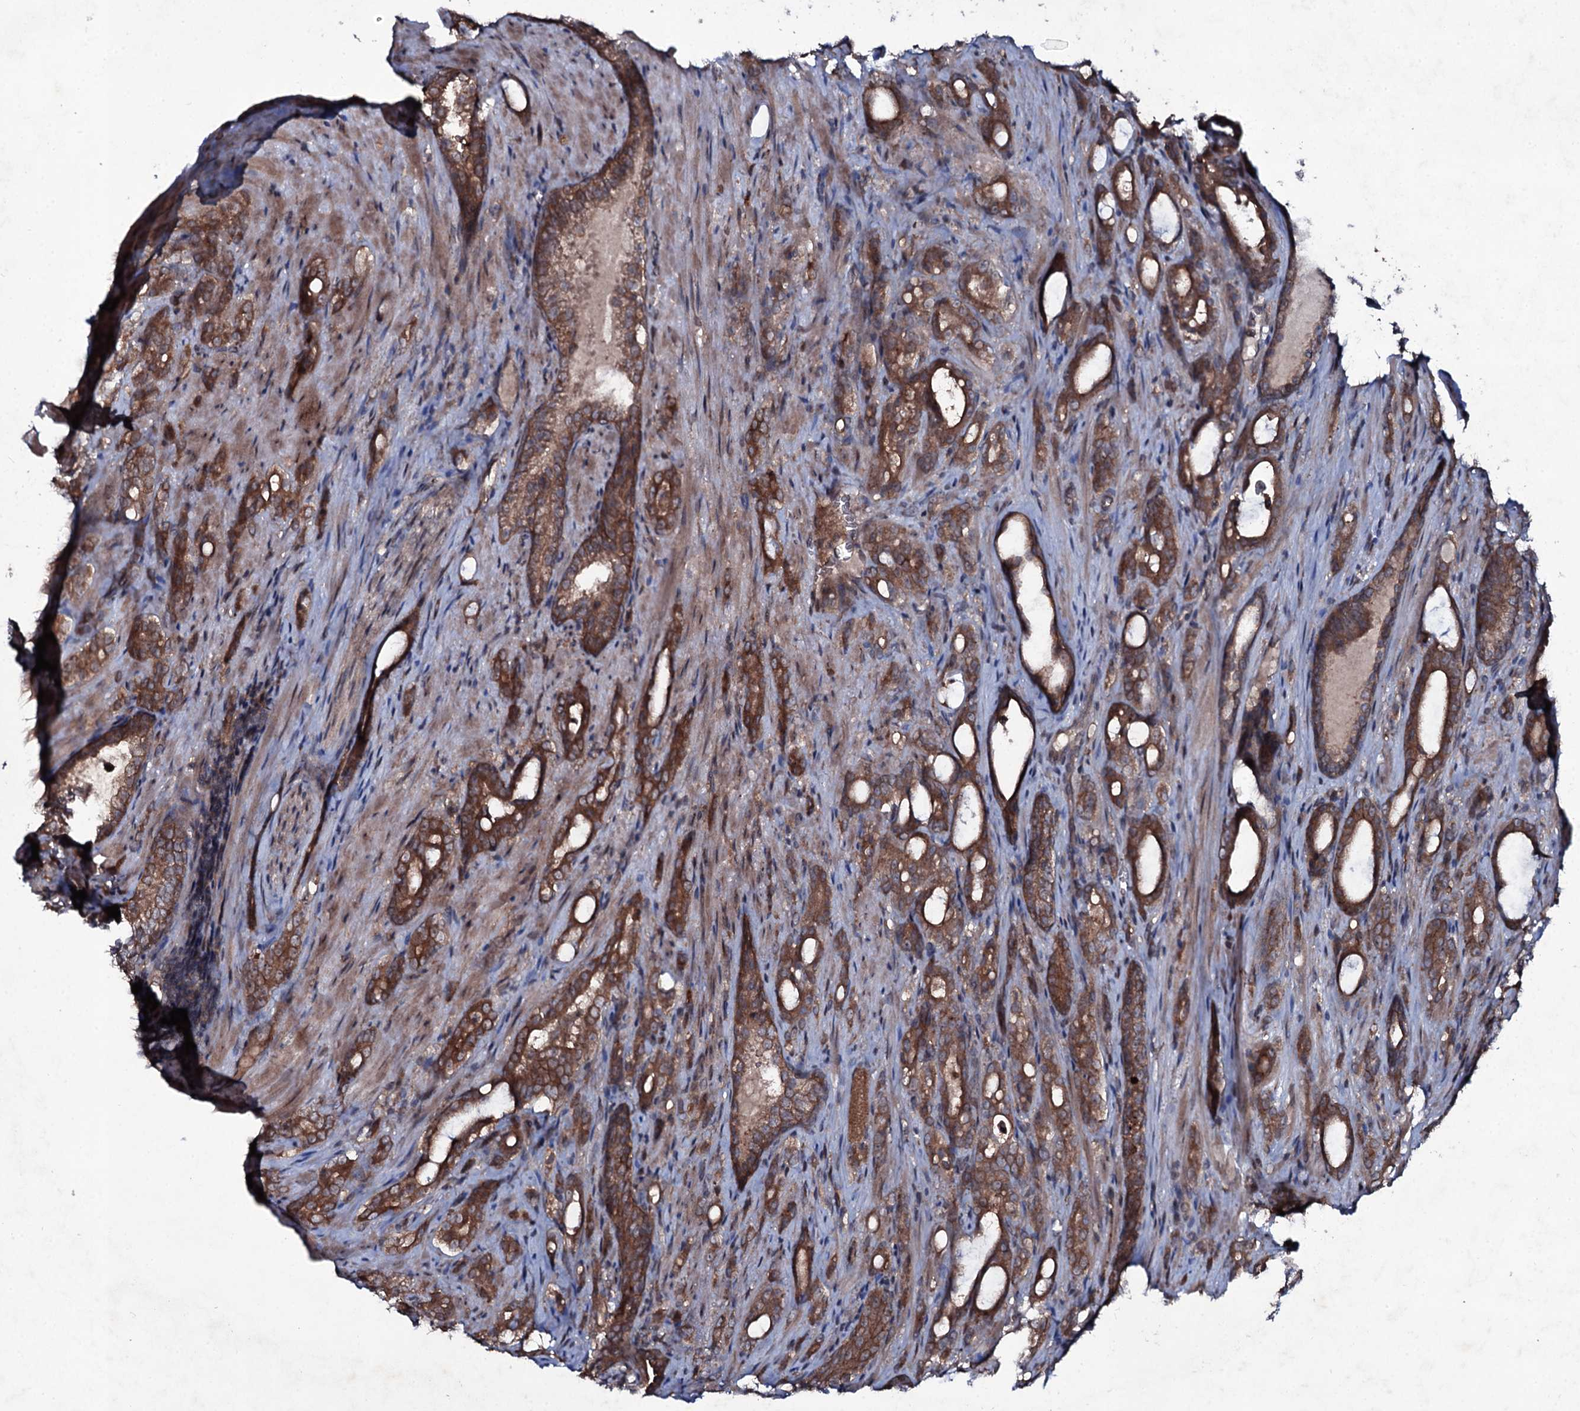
{"staining": {"intensity": "strong", "quantity": ">75%", "location": "cytoplasmic/membranous"}, "tissue": "prostate cancer", "cell_type": "Tumor cells", "image_type": "cancer", "snomed": [{"axis": "morphology", "description": "Adenocarcinoma, High grade"}, {"axis": "topography", "description": "Prostate"}], "caption": "An image of human prostate adenocarcinoma (high-grade) stained for a protein displays strong cytoplasmic/membranous brown staining in tumor cells. The staining is performed using DAB brown chromogen to label protein expression. The nuclei are counter-stained blue using hematoxylin.", "gene": "SNAP23", "patient": {"sex": "male", "age": 72}}